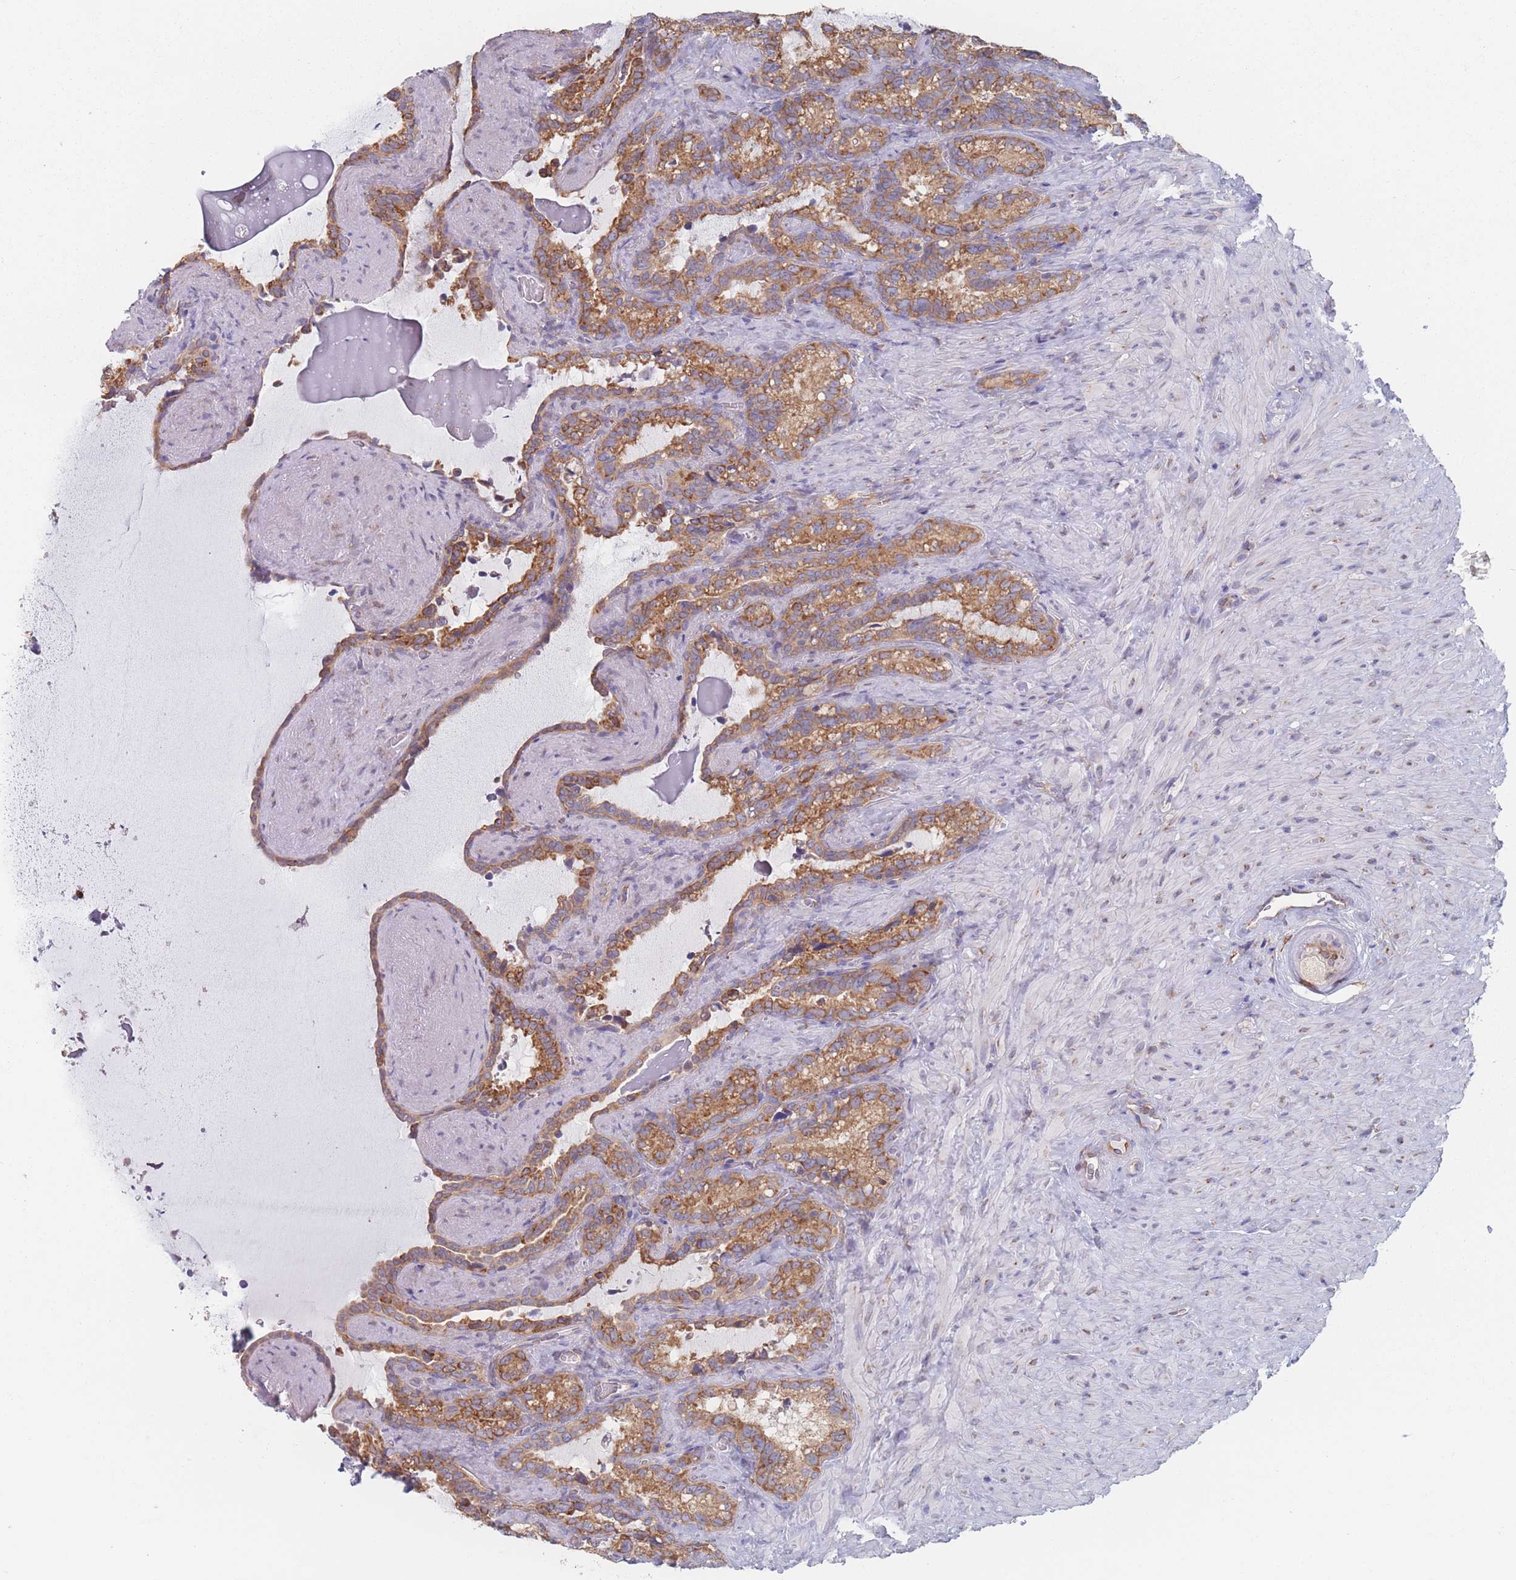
{"staining": {"intensity": "strong", "quantity": ">75%", "location": "cytoplasmic/membranous"}, "tissue": "seminal vesicle", "cell_type": "Glandular cells", "image_type": "normal", "snomed": [{"axis": "morphology", "description": "Normal tissue, NOS"}, {"axis": "topography", "description": "Prostate"}, {"axis": "topography", "description": "Seminal veicle"}], "caption": "Seminal vesicle was stained to show a protein in brown. There is high levels of strong cytoplasmic/membranous staining in about >75% of glandular cells. (DAB (3,3'-diaminobenzidine) IHC with brightfield microscopy, high magnification).", "gene": "EEF1B2", "patient": {"sex": "male", "age": 58}}